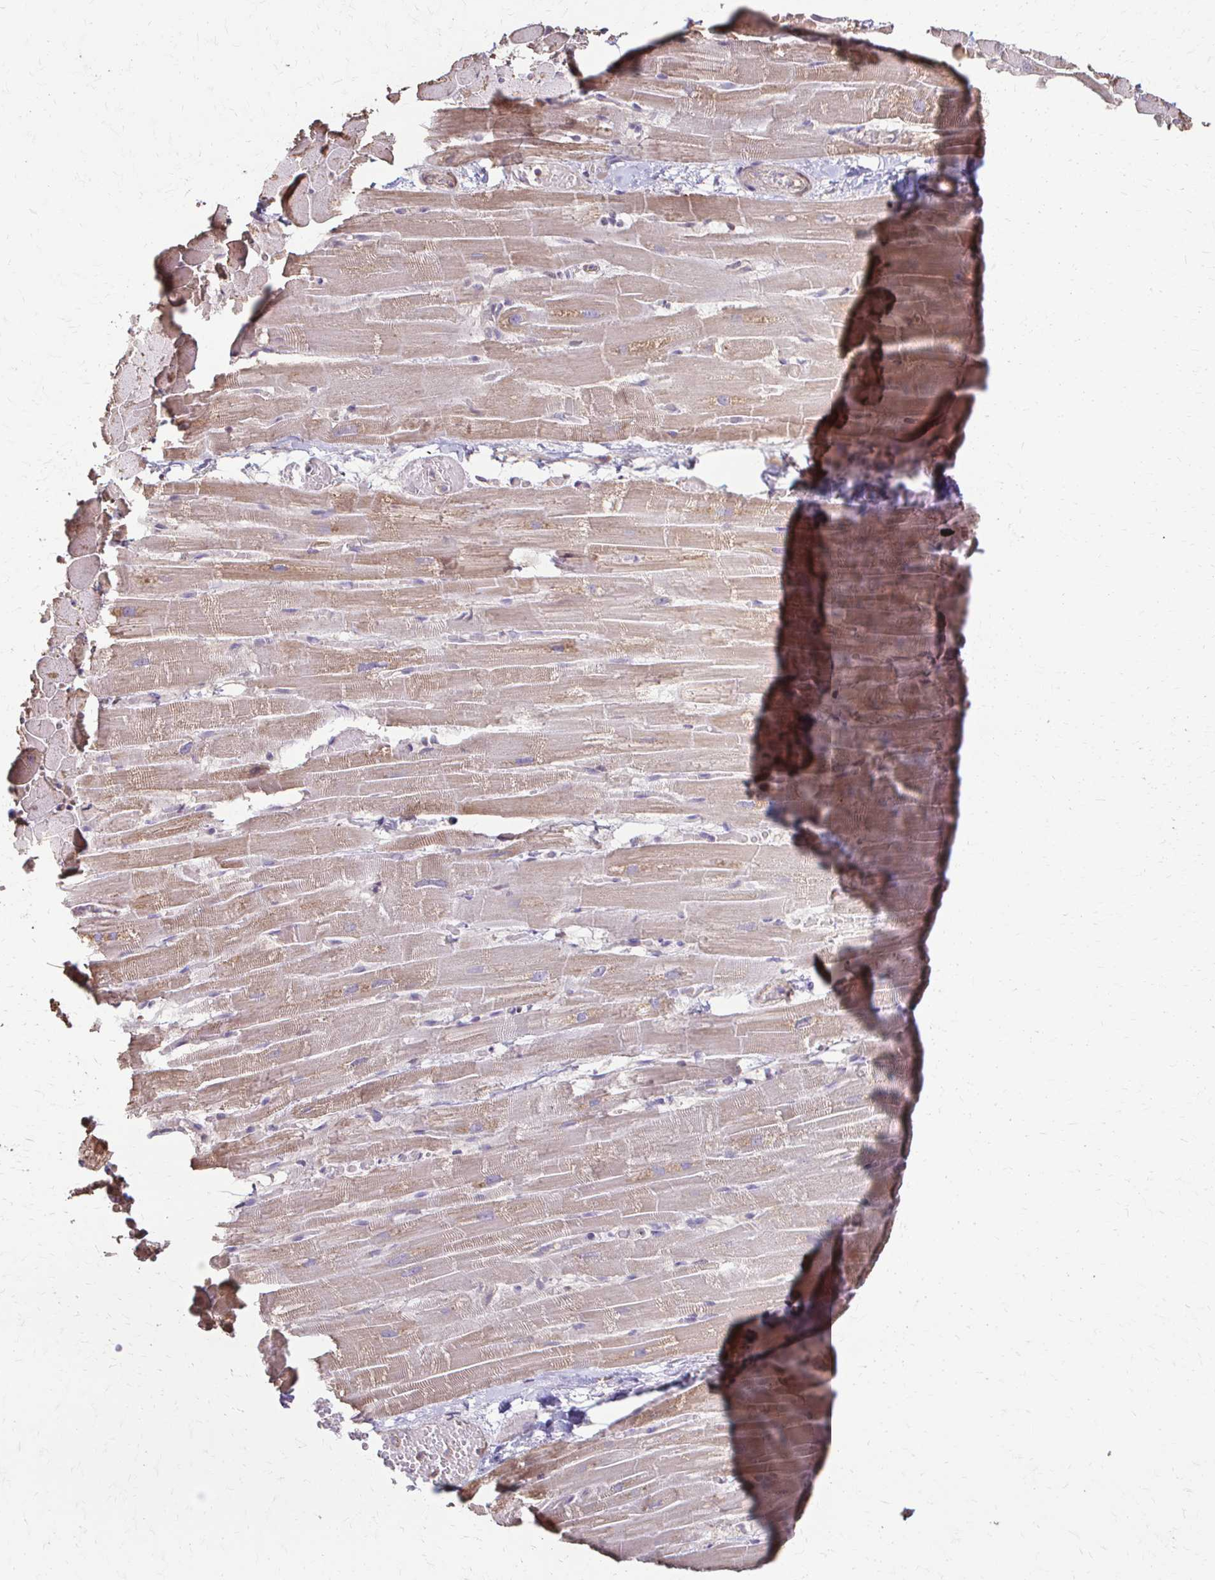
{"staining": {"intensity": "moderate", "quantity": "25%-75%", "location": "cytoplasmic/membranous"}, "tissue": "heart muscle", "cell_type": "Cardiomyocytes", "image_type": "normal", "snomed": [{"axis": "morphology", "description": "Normal tissue, NOS"}, {"axis": "topography", "description": "Heart"}], "caption": "Human heart muscle stained for a protein (brown) exhibits moderate cytoplasmic/membranous positive positivity in about 25%-75% of cardiomyocytes.", "gene": "IL18BP", "patient": {"sex": "male", "age": 37}}